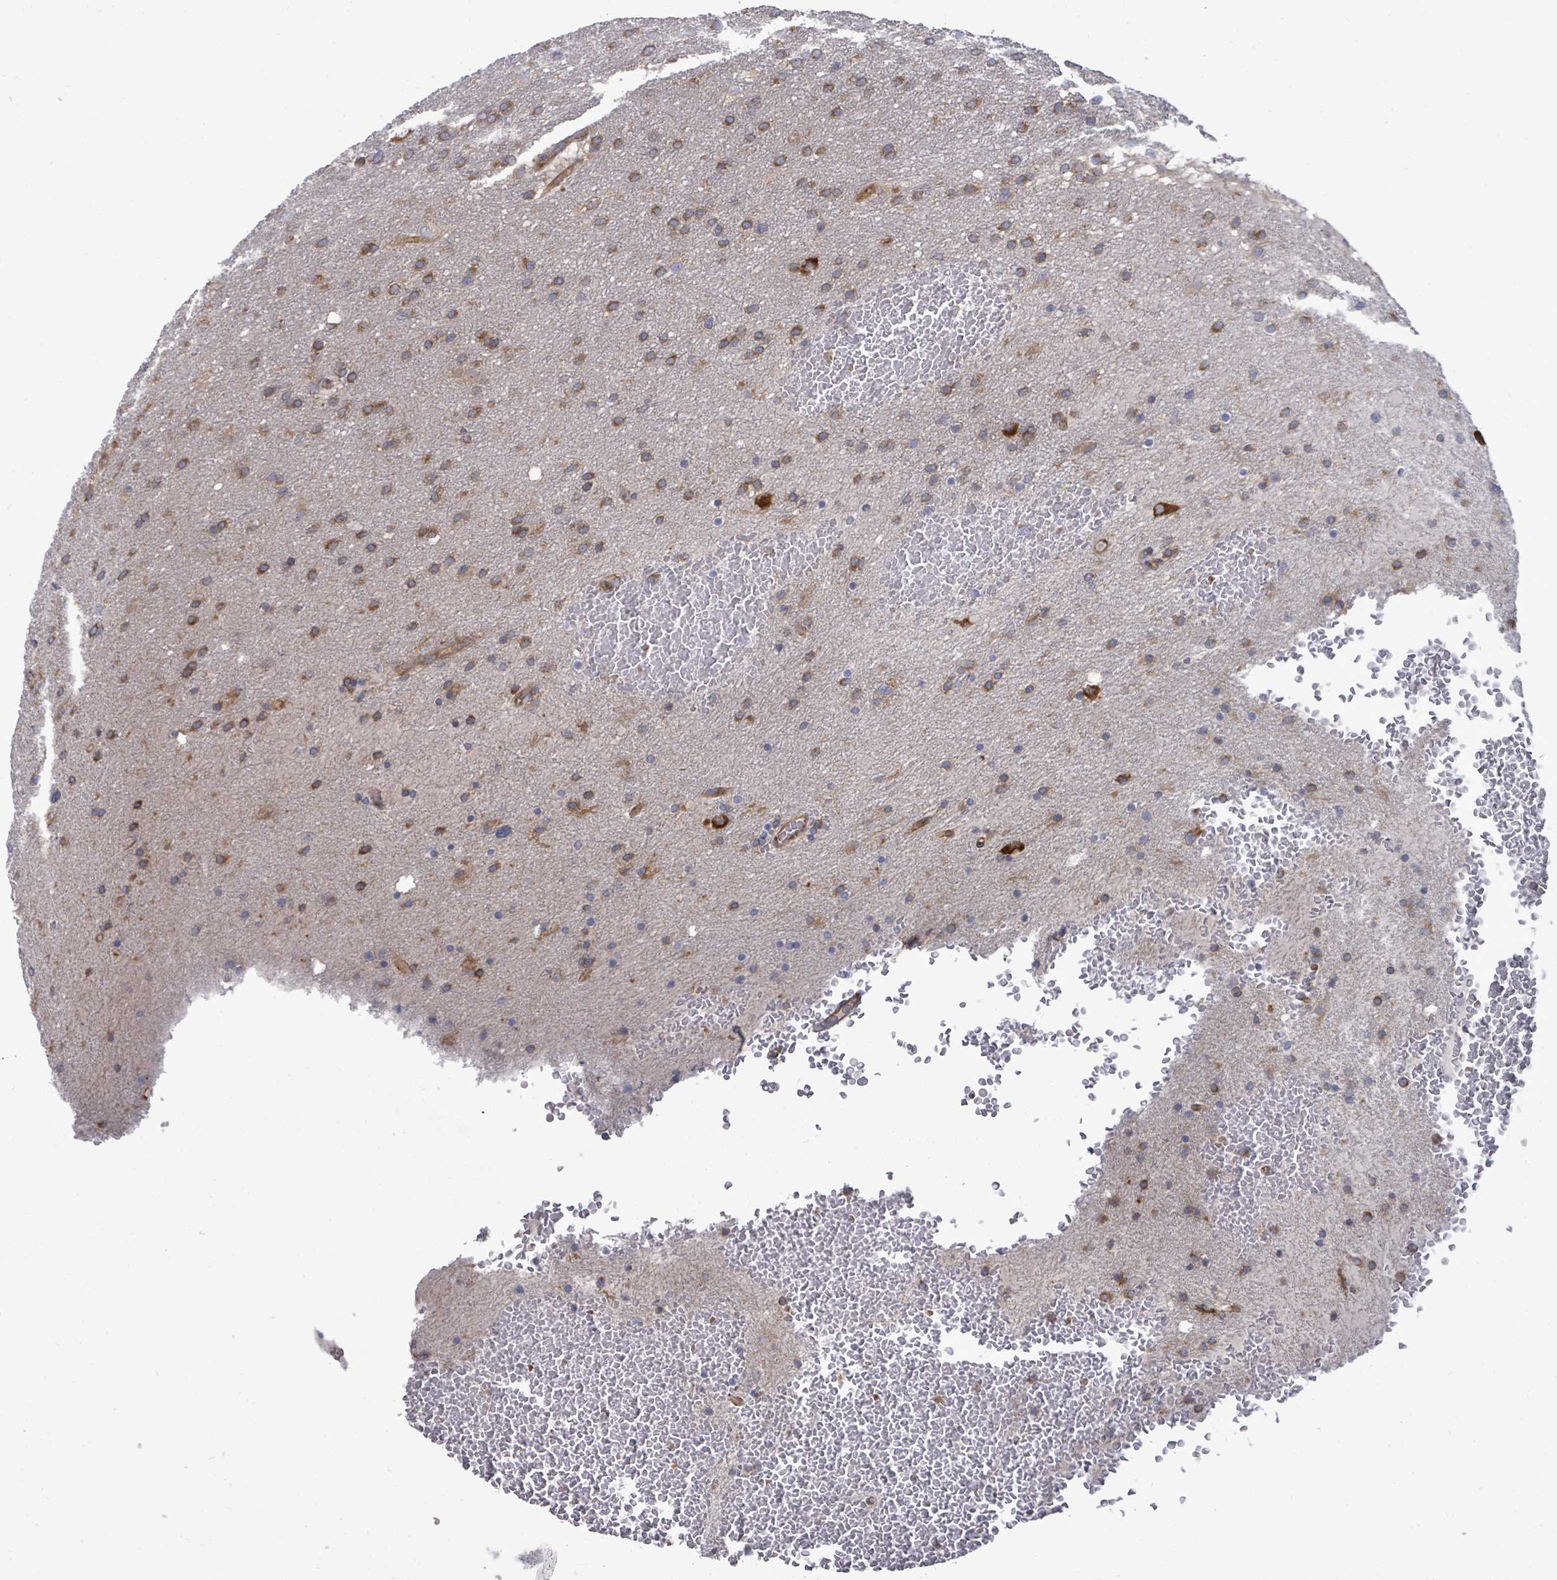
{"staining": {"intensity": "moderate", "quantity": ">75%", "location": "cytoplasmic/membranous"}, "tissue": "glioma", "cell_type": "Tumor cells", "image_type": "cancer", "snomed": [{"axis": "morphology", "description": "Glioma, malignant, High grade"}, {"axis": "topography", "description": "Cerebral cortex"}], "caption": "A brown stain labels moderate cytoplasmic/membranous expression of a protein in human malignant glioma (high-grade) tumor cells.", "gene": "EIF3C", "patient": {"sex": "female", "age": 36}}